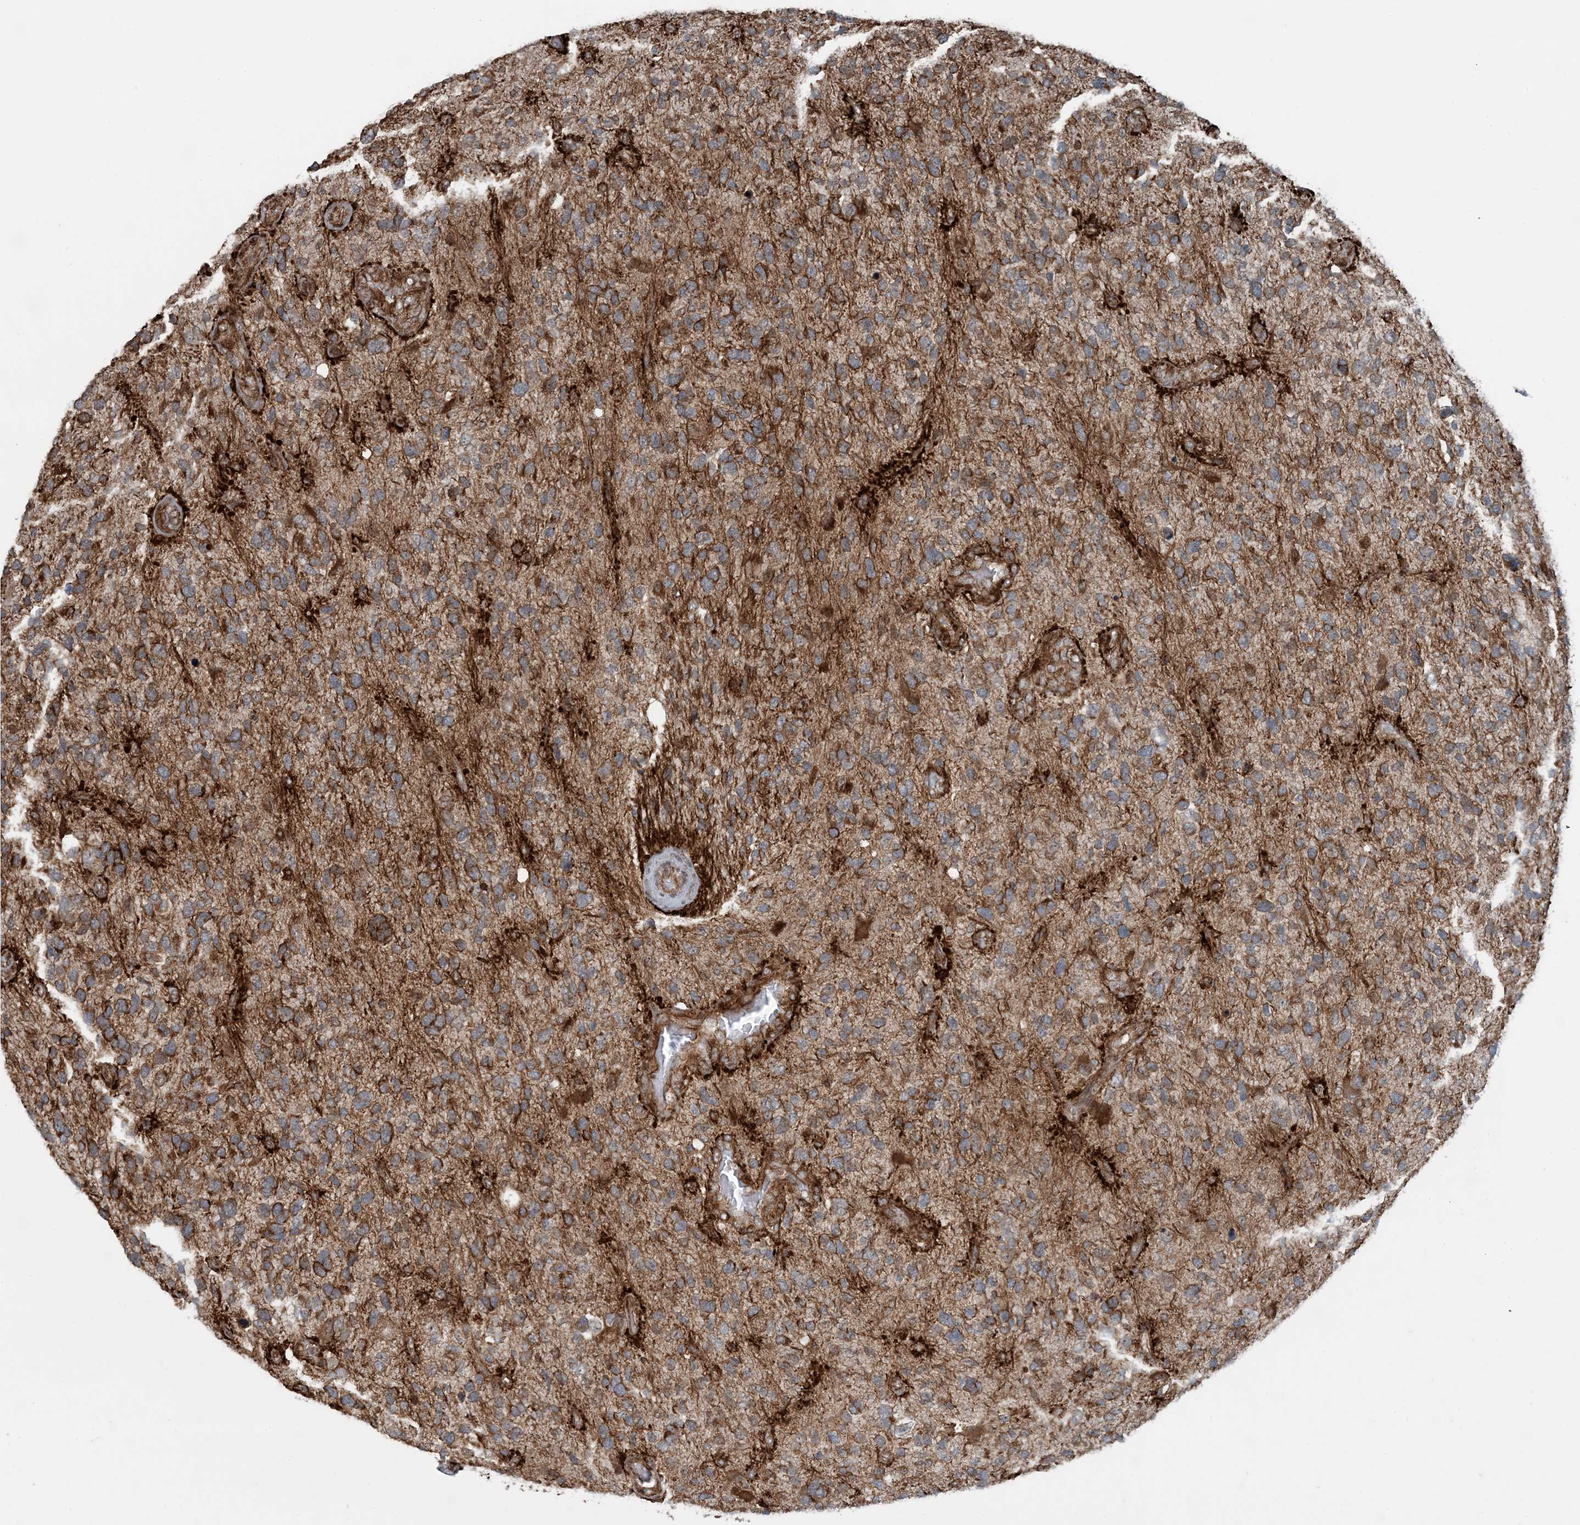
{"staining": {"intensity": "moderate", "quantity": "25%-75%", "location": "cytoplasmic/membranous"}, "tissue": "glioma", "cell_type": "Tumor cells", "image_type": "cancer", "snomed": [{"axis": "morphology", "description": "Glioma, malignant, High grade"}, {"axis": "topography", "description": "Brain"}], "caption": "This photomicrograph displays immunohistochemistry (IHC) staining of human malignant high-grade glioma, with medium moderate cytoplasmic/membranous expression in approximately 25%-75% of tumor cells.", "gene": "EDEM2", "patient": {"sex": "female", "age": 58}}